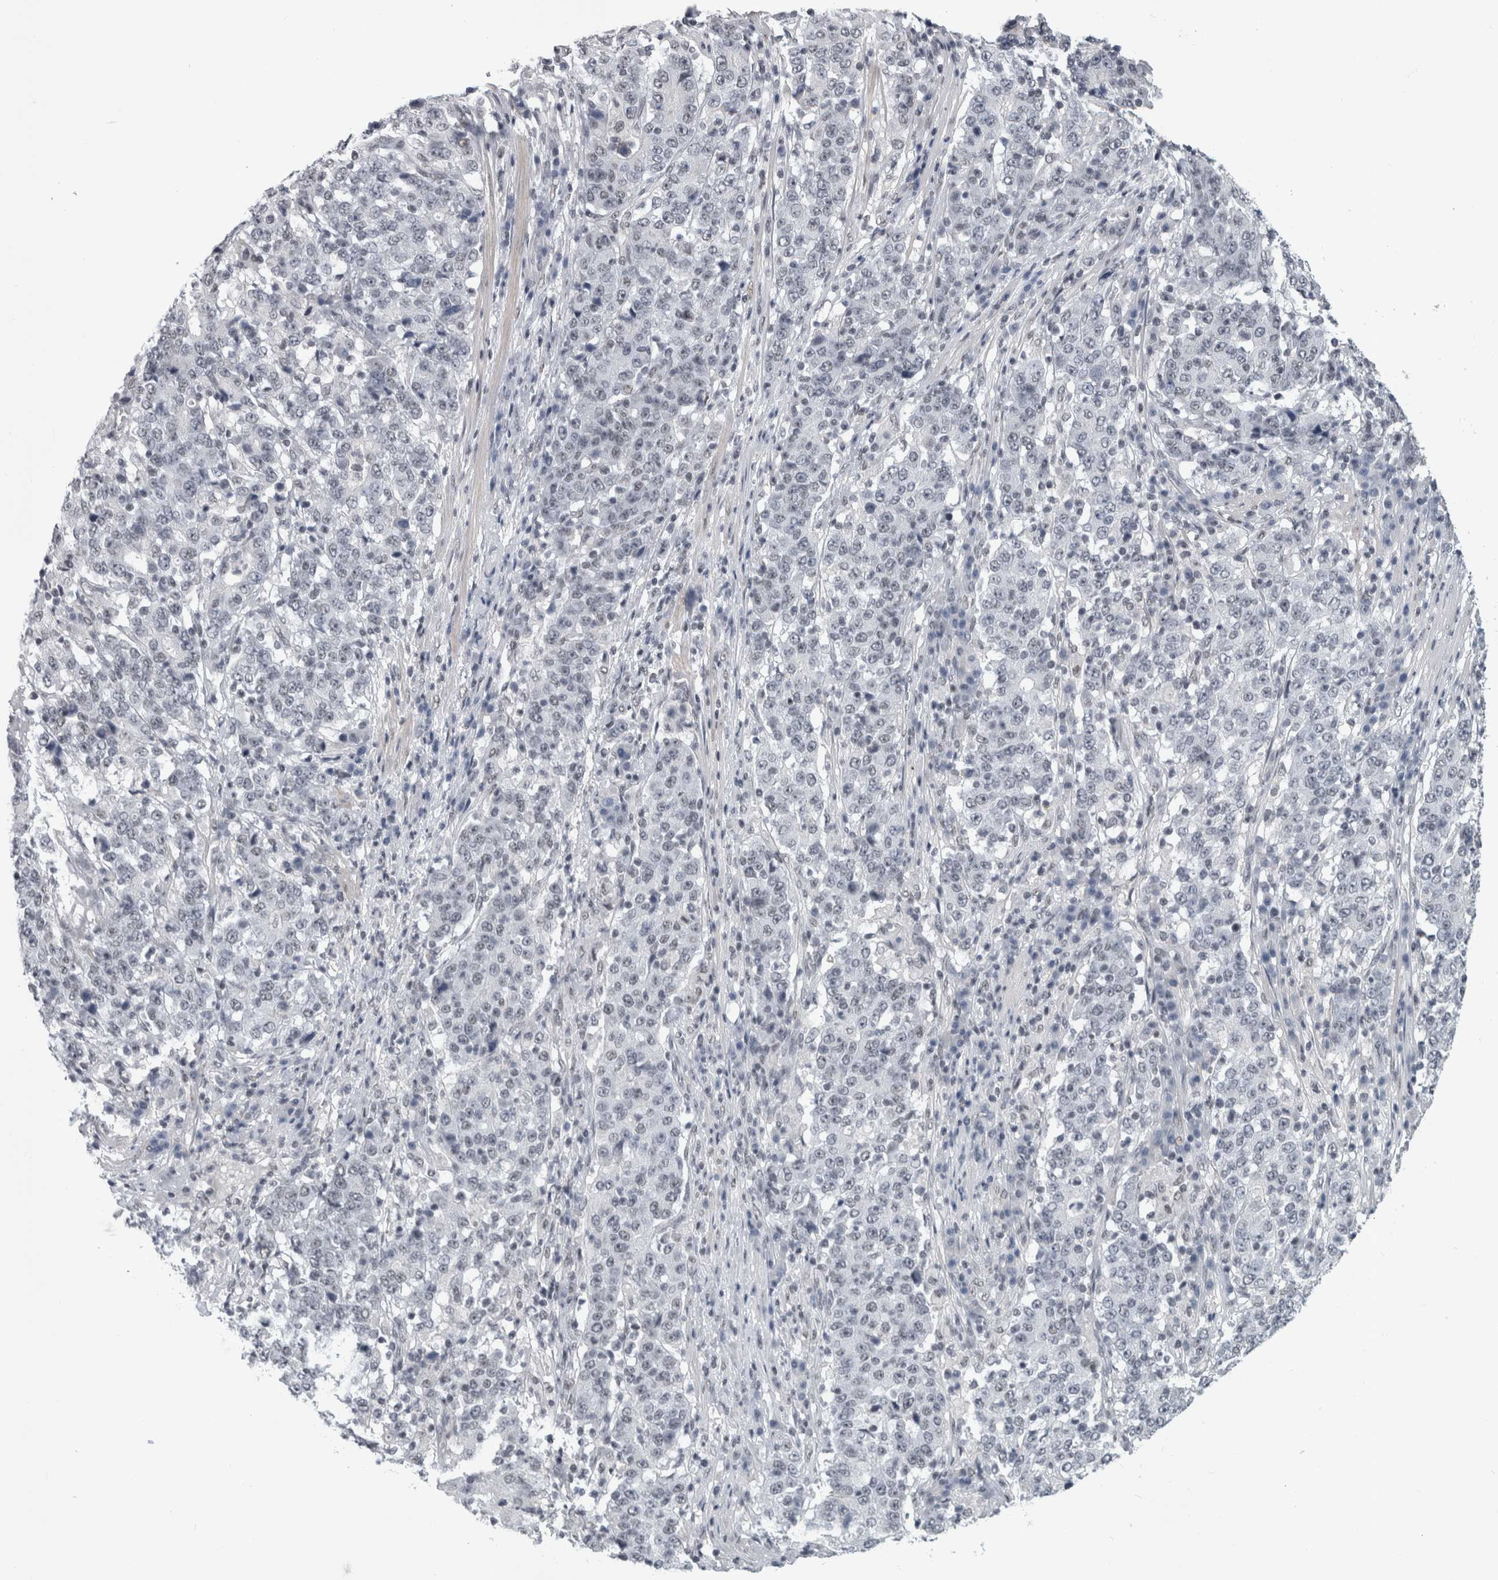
{"staining": {"intensity": "negative", "quantity": "none", "location": "none"}, "tissue": "stomach cancer", "cell_type": "Tumor cells", "image_type": "cancer", "snomed": [{"axis": "morphology", "description": "Adenocarcinoma, NOS"}, {"axis": "topography", "description": "Stomach"}], "caption": "A photomicrograph of human stomach cancer is negative for staining in tumor cells.", "gene": "ARID4B", "patient": {"sex": "male", "age": 59}}